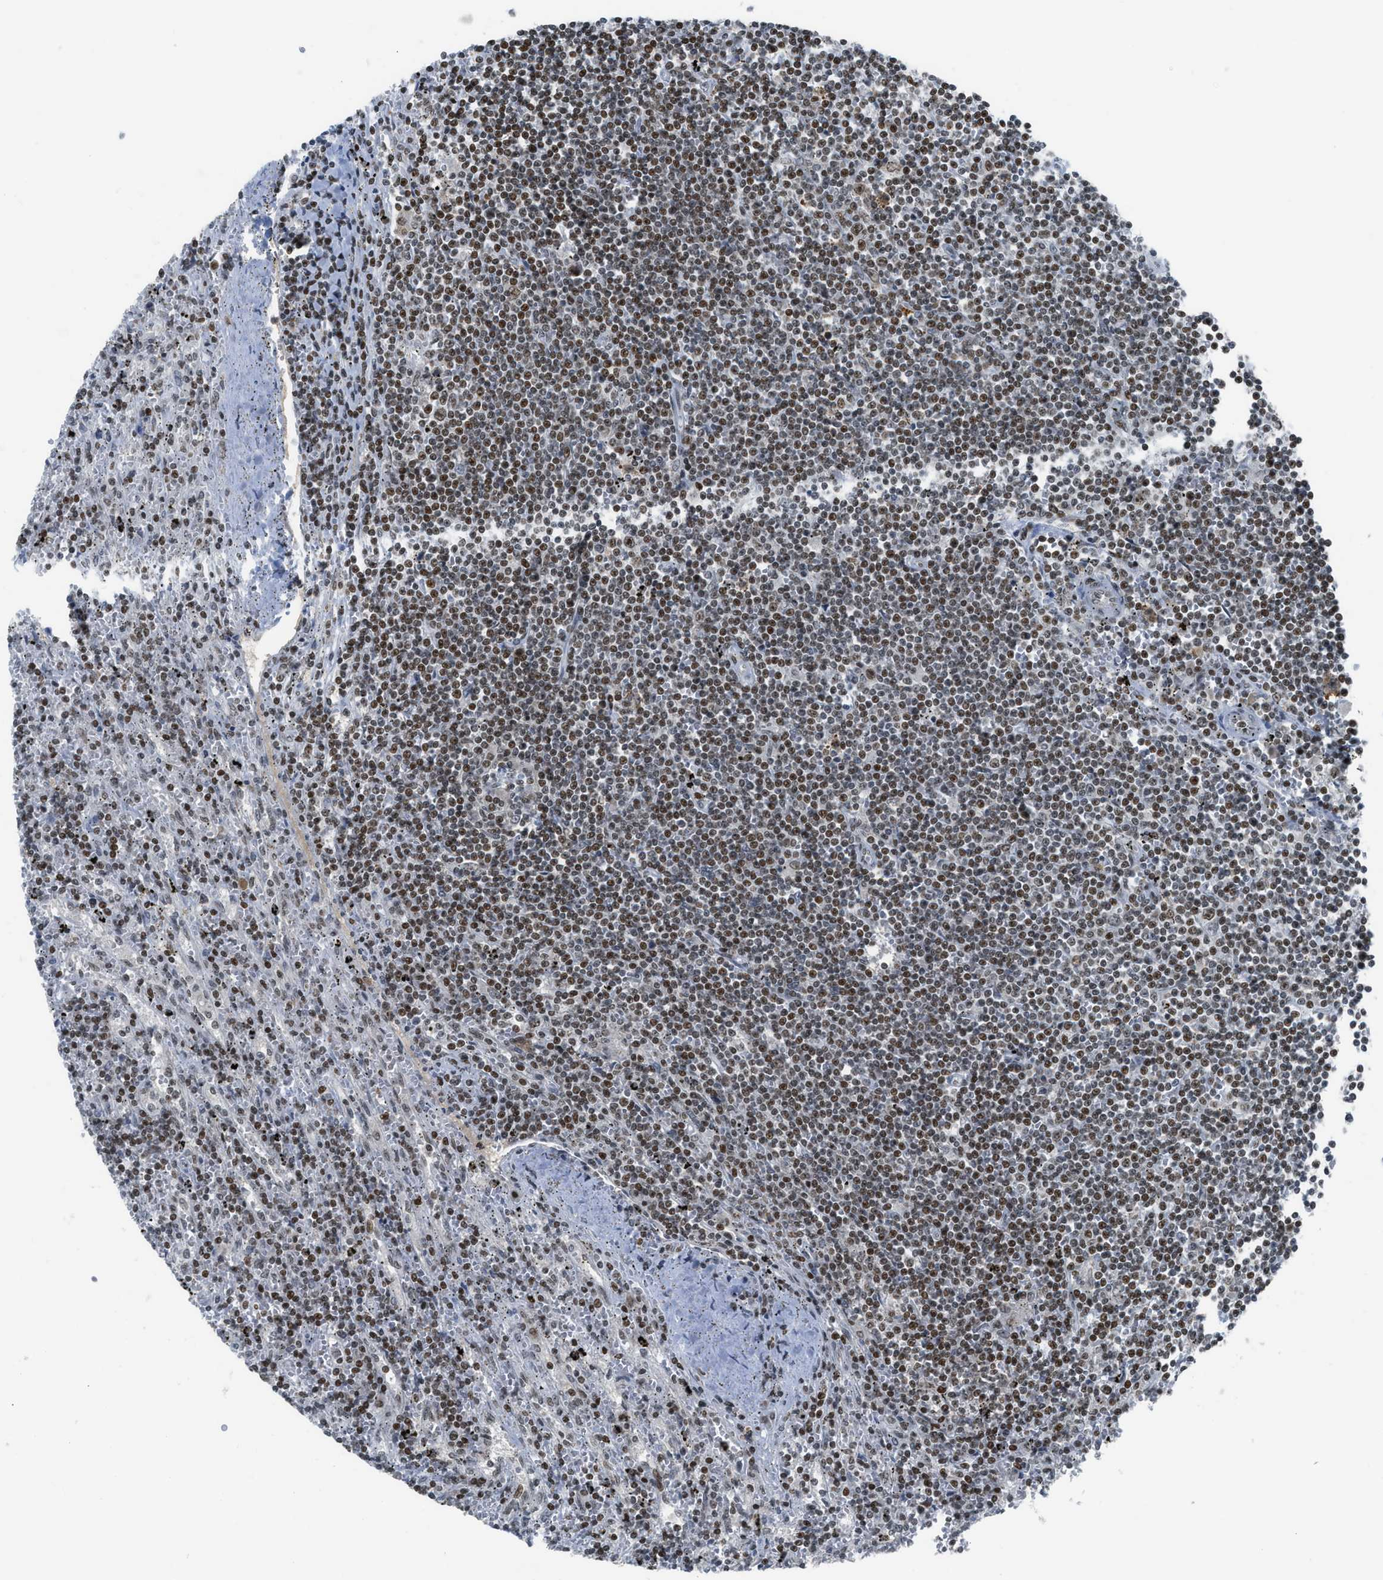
{"staining": {"intensity": "moderate", "quantity": ">75%", "location": "nuclear"}, "tissue": "lymphoma", "cell_type": "Tumor cells", "image_type": "cancer", "snomed": [{"axis": "morphology", "description": "Malignant lymphoma, non-Hodgkin's type, Low grade"}, {"axis": "topography", "description": "Spleen"}], "caption": "Tumor cells display moderate nuclear expression in approximately >75% of cells in low-grade malignant lymphoma, non-Hodgkin's type.", "gene": "RAD51B", "patient": {"sex": "male", "age": 76}}